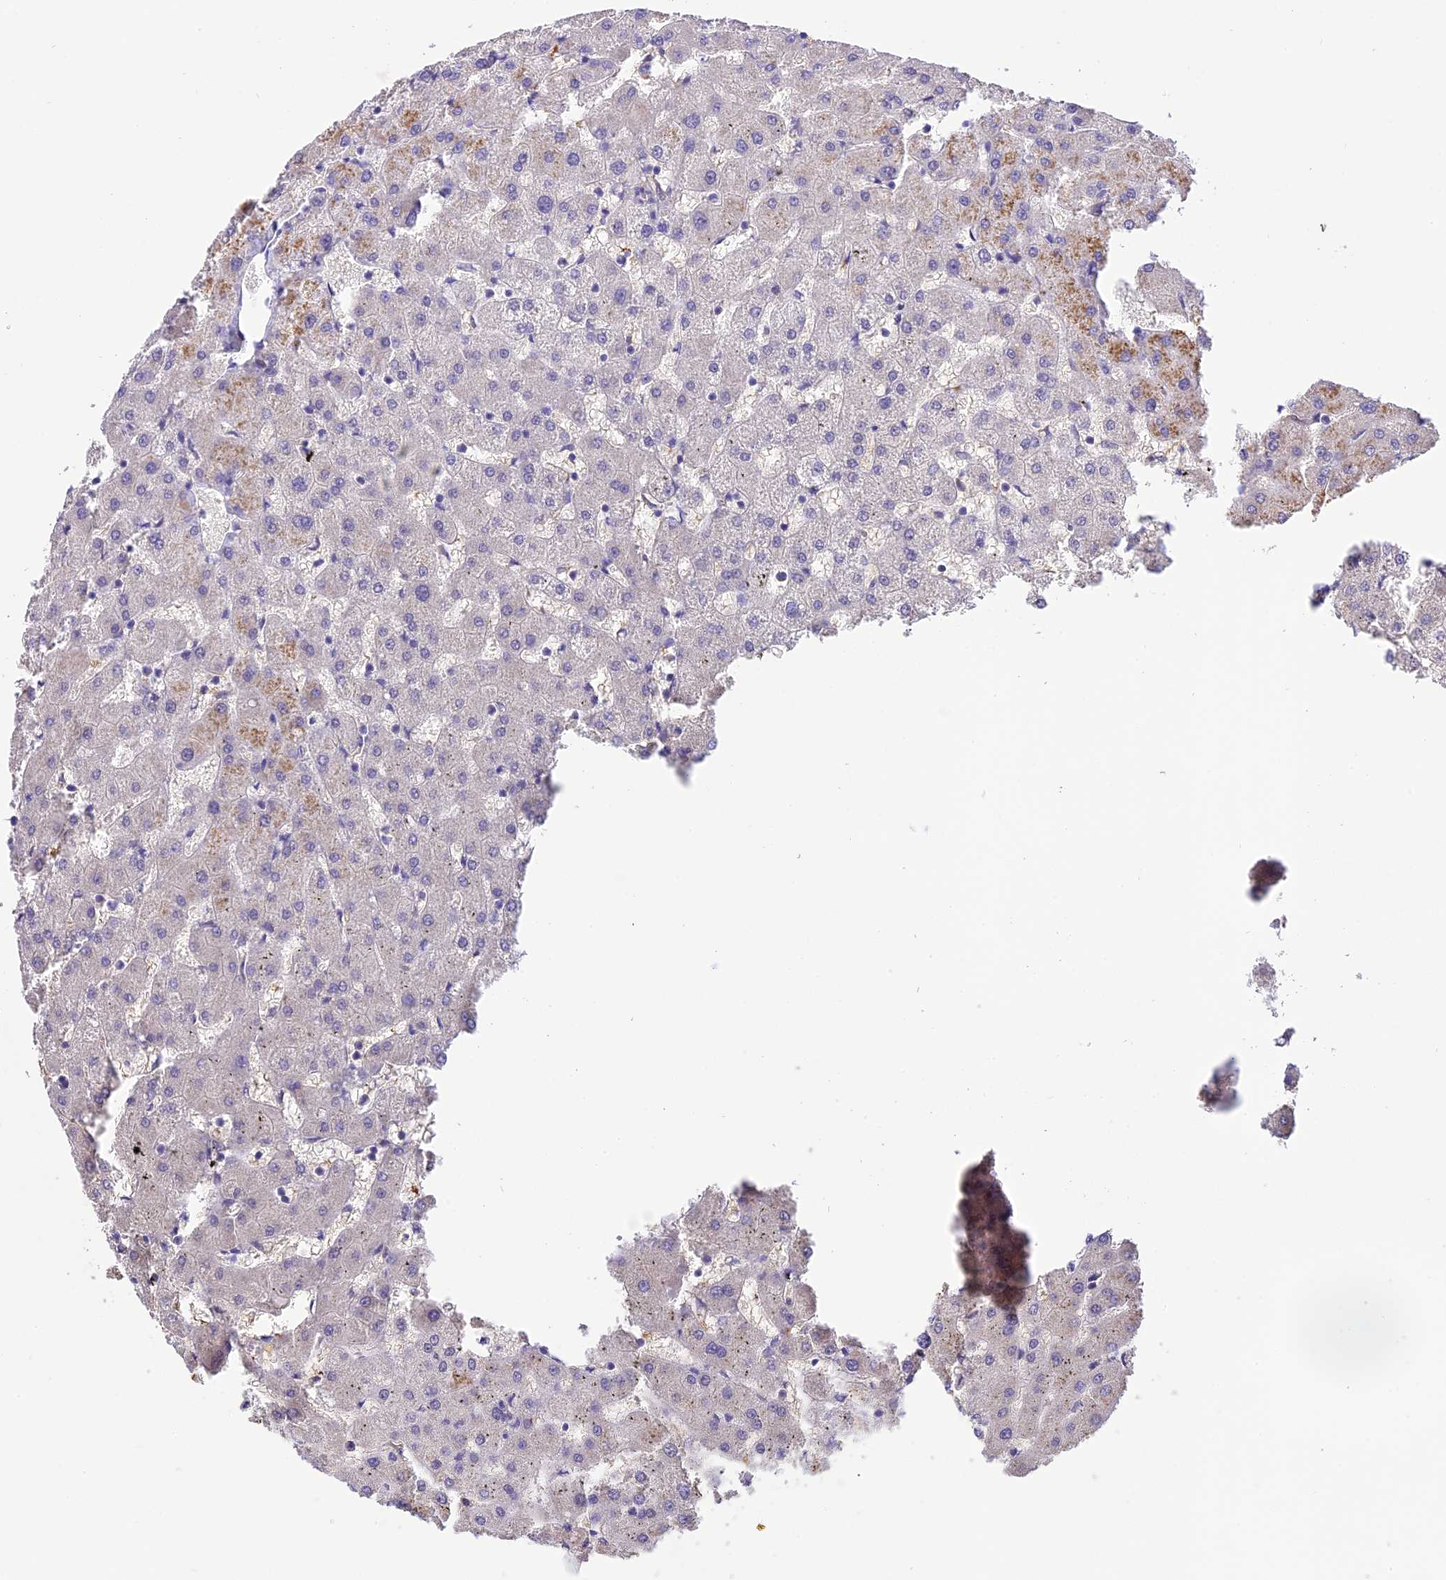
{"staining": {"intensity": "negative", "quantity": "none", "location": "none"}, "tissue": "liver", "cell_type": "Cholangiocytes", "image_type": "normal", "snomed": [{"axis": "morphology", "description": "Normal tissue, NOS"}, {"axis": "topography", "description": "Liver"}], "caption": "Human liver stained for a protein using immunohistochemistry shows no staining in cholangiocytes.", "gene": "AHSP", "patient": {"sex": "female", "age": 63}}